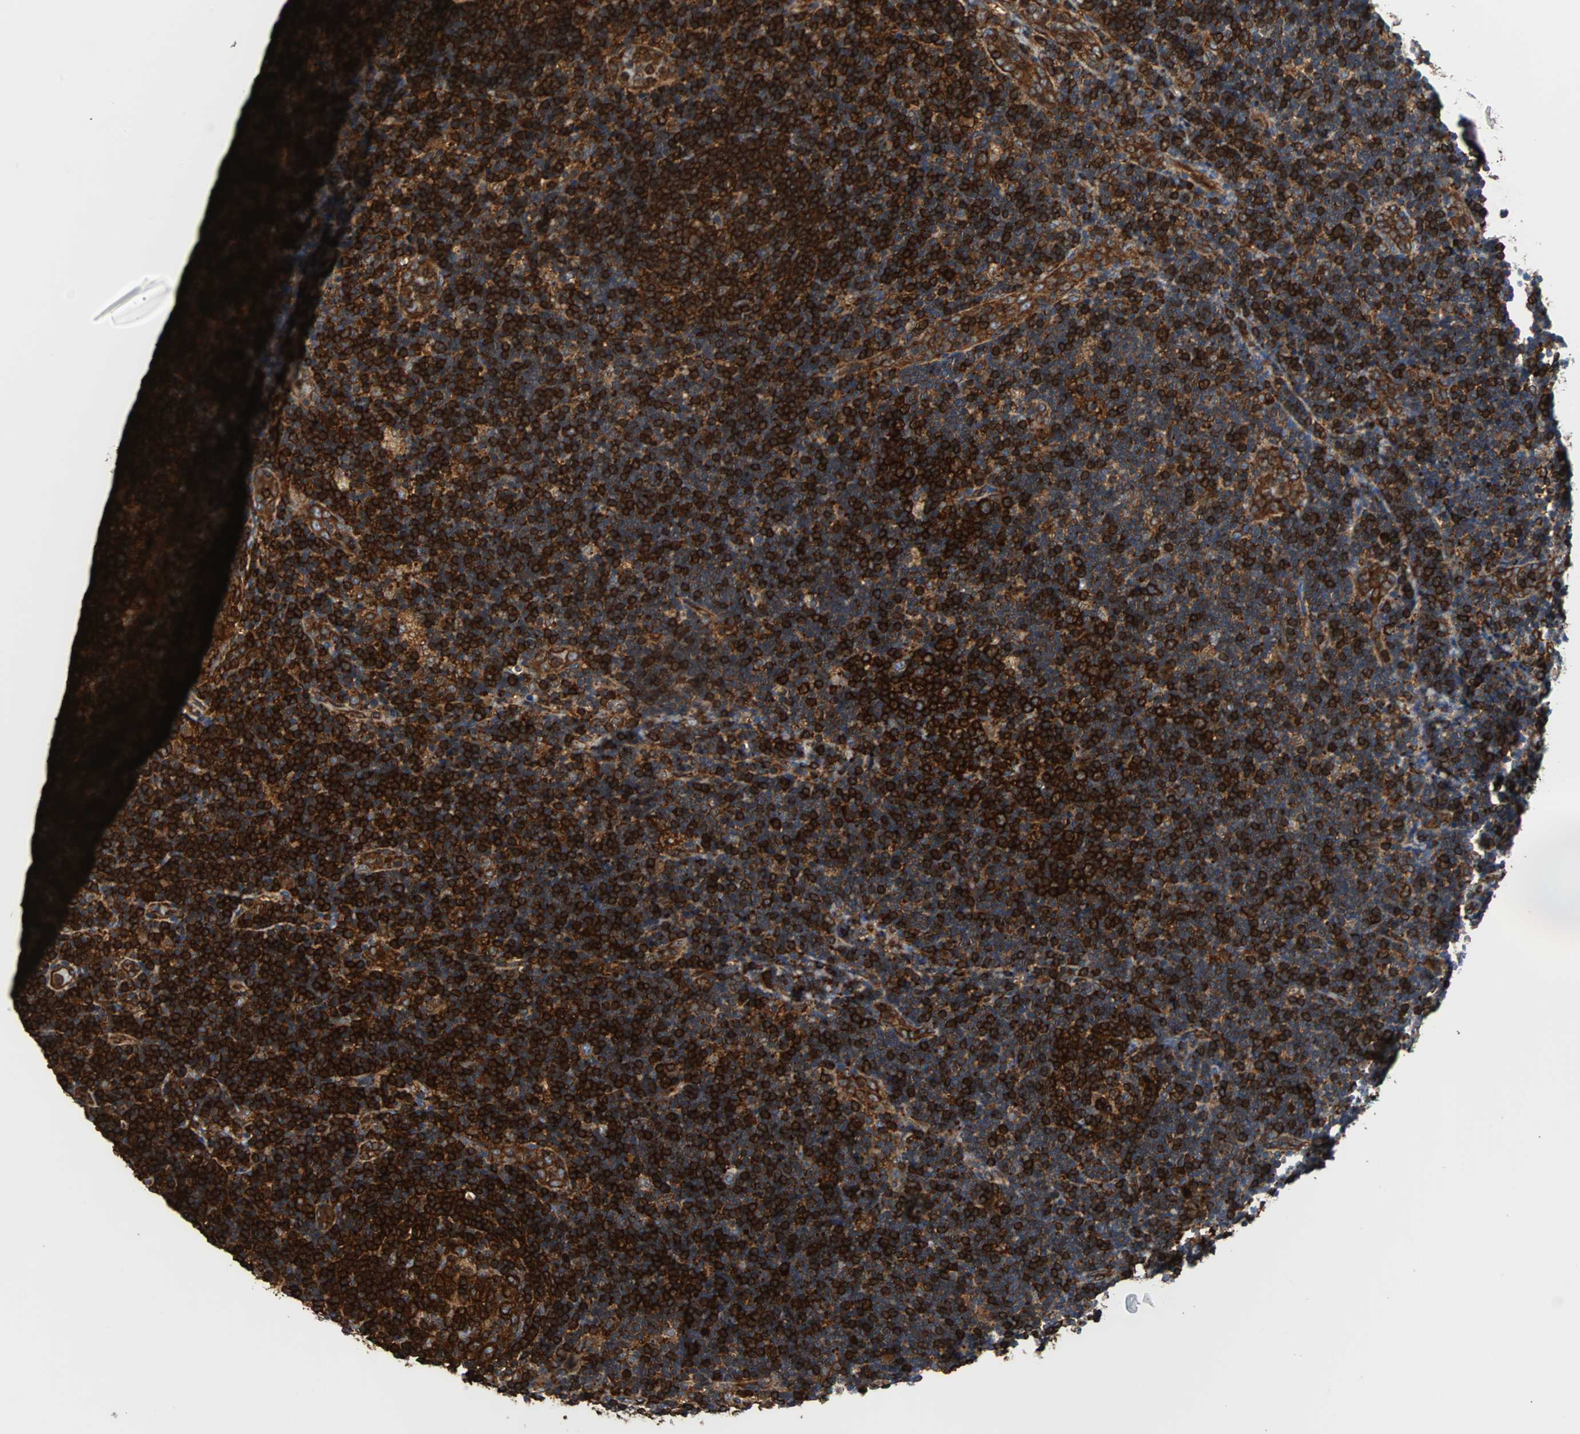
{"staining": {"intensity": "strong", "quantity": ">75%", "location": "cytoplasmic/membranous"}, "tissue": "lymph node", "cell_type": "Germinal center cells", "image_type": "normal", "snomed": [{"axis": "morphology", "description": "Normal tissue, NOS"}, {"axis": "topography", "description": "Lymph node"}], "caption": "Immunohistochemistry image of unremarkable lymph node: lymph node stained using immunohistochemistry reveals high levels of strong protein expression localized specifically in the cytoplasmic/membranous of germinal center cells, appearing as a cytoplasmic/membranous brown color.", "gene": "PLCG2", "patient": {"sex": "female", "age": 14}}